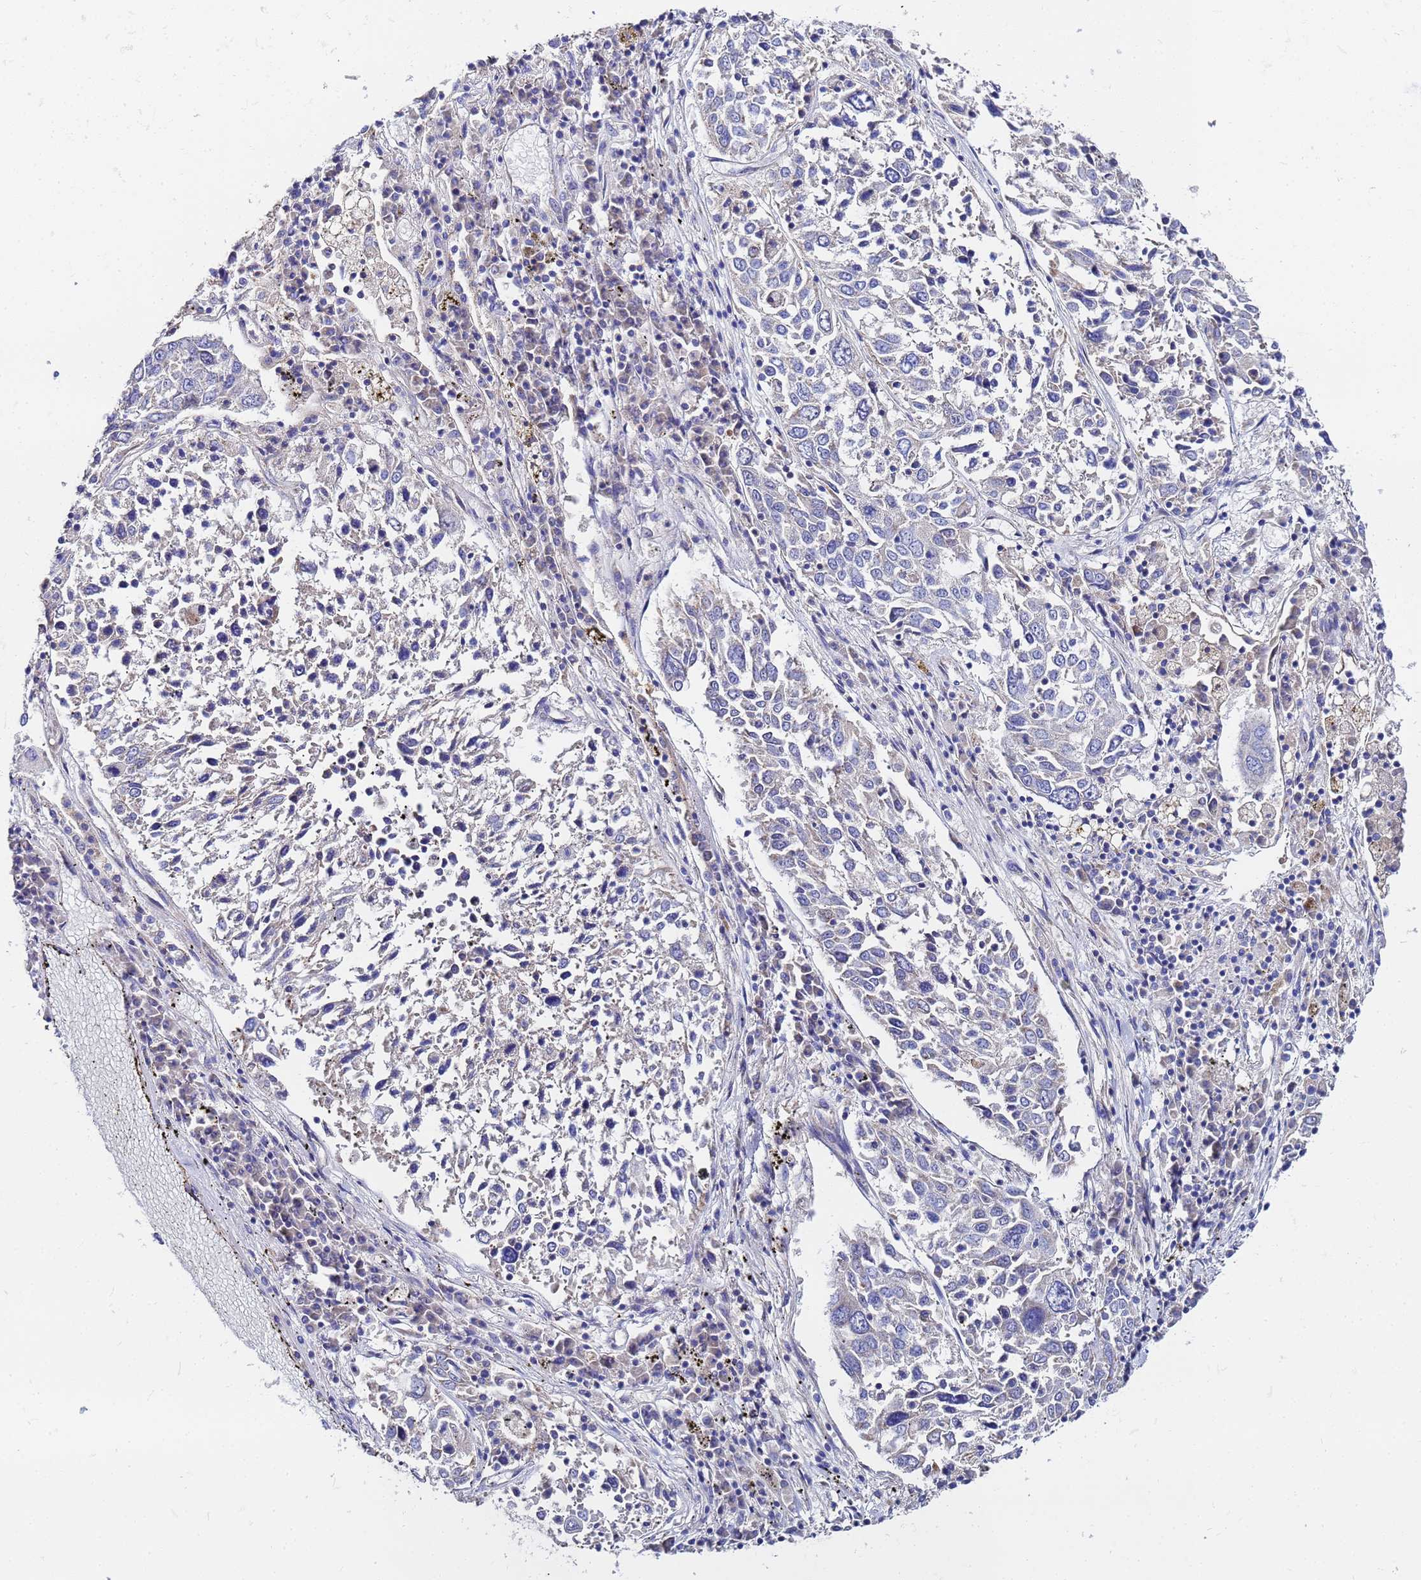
{"staining": {"intensity": "negative", "quantity": "none", "location": "none"}, "tissue": "lung cancer", "cell_type": "Tumor cells", "image_type": "cancer", "snomed": [{"axis": "morphology", "description": "Squamous cell carcinoma, NOS"}, {"axis": "topography", "description": "Lung"}], "caption": "The photomicrograph demonstrates no significant expression in tumor cells of lung cancer. The staining is performed using DAB (3,3'-diaminobenzidine) brown chromogen with nuclei counter-stained in using hematoxylin.", "gene": "FAHD2A", "patient": {"sex": "male", "age": 65}}